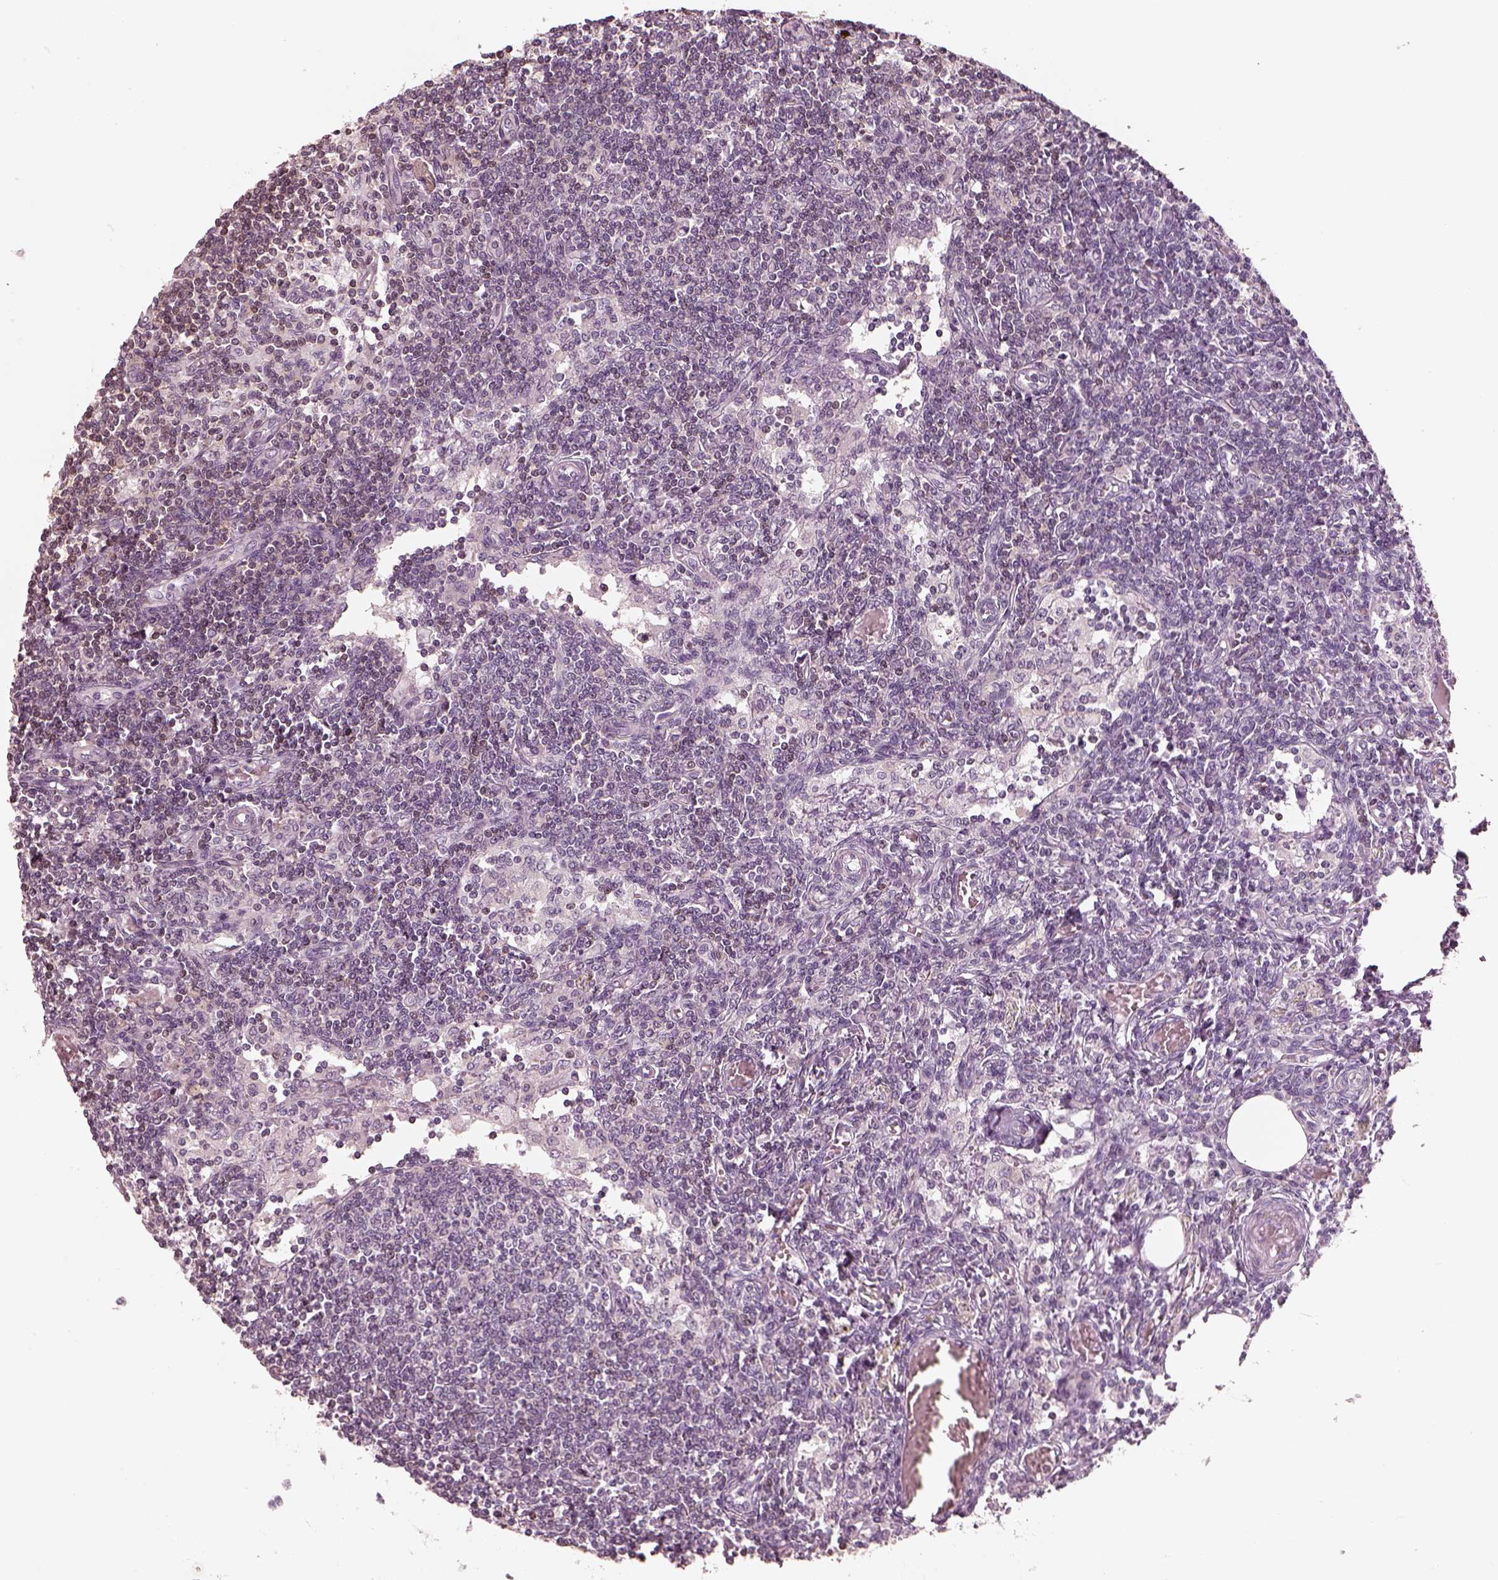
{"staining": {"intensity": "negative", "quantity": "none", "location": "none"}, "tissue": "lymph node", "cell_type": "Germinal center cells", "image_type": "normal", "snomed": [{"axis": "morphology", "description": "Normal tissue, NOS"}, {"axis": "topography", "description": "Lymph node"}], "caption": "This micrograph is of unremarkable lymph node stained with immunohistochemistry to label a protein in brown with the nuclei are counter-stained blue. There is no expression in germinal center cells.", "gene": "EGR4", "patient": {"sex": "female", "age": 69}}